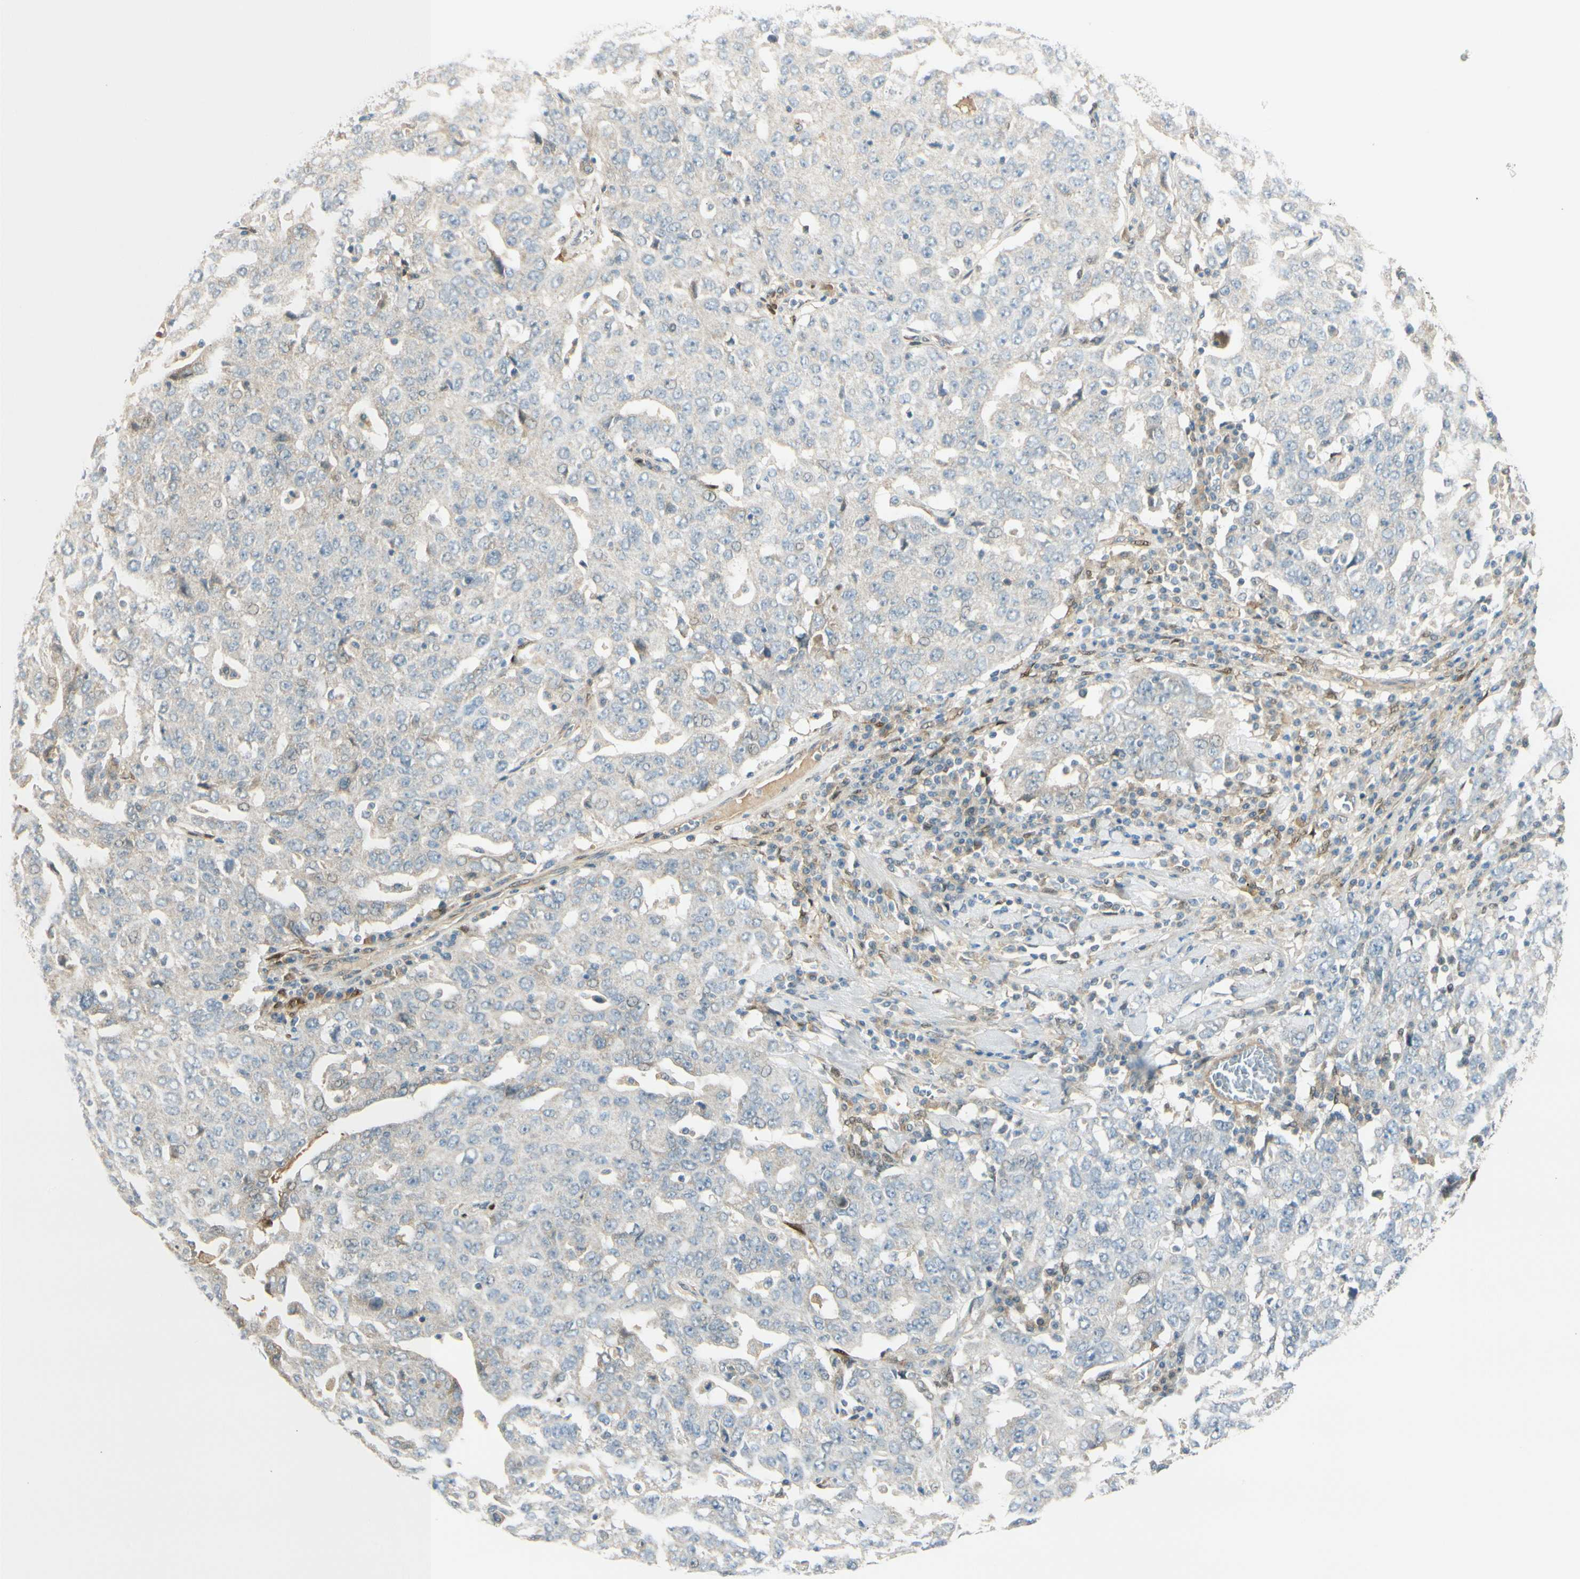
{"staining": {"intensity": "negative", "quantity": "none", "location": "none"}, "tissue": "ovarian cancer", "cell_type": "Tumor cells", "image_type": "cancer", "snomed": [{"axis": "morphology", "description": "Carcinoma, endometroid"}, {"axis": "topography", "description": "Ovary"}], "caption": "This histopathology image is of endometroid carcinoma (ovarian) stained with IHC to label a protein in brown with the nuclei are counter-stained blue. There is no staining in tumor cells.", "gene": "FHL2", "patient": {"sex": "female", "age": 62}}